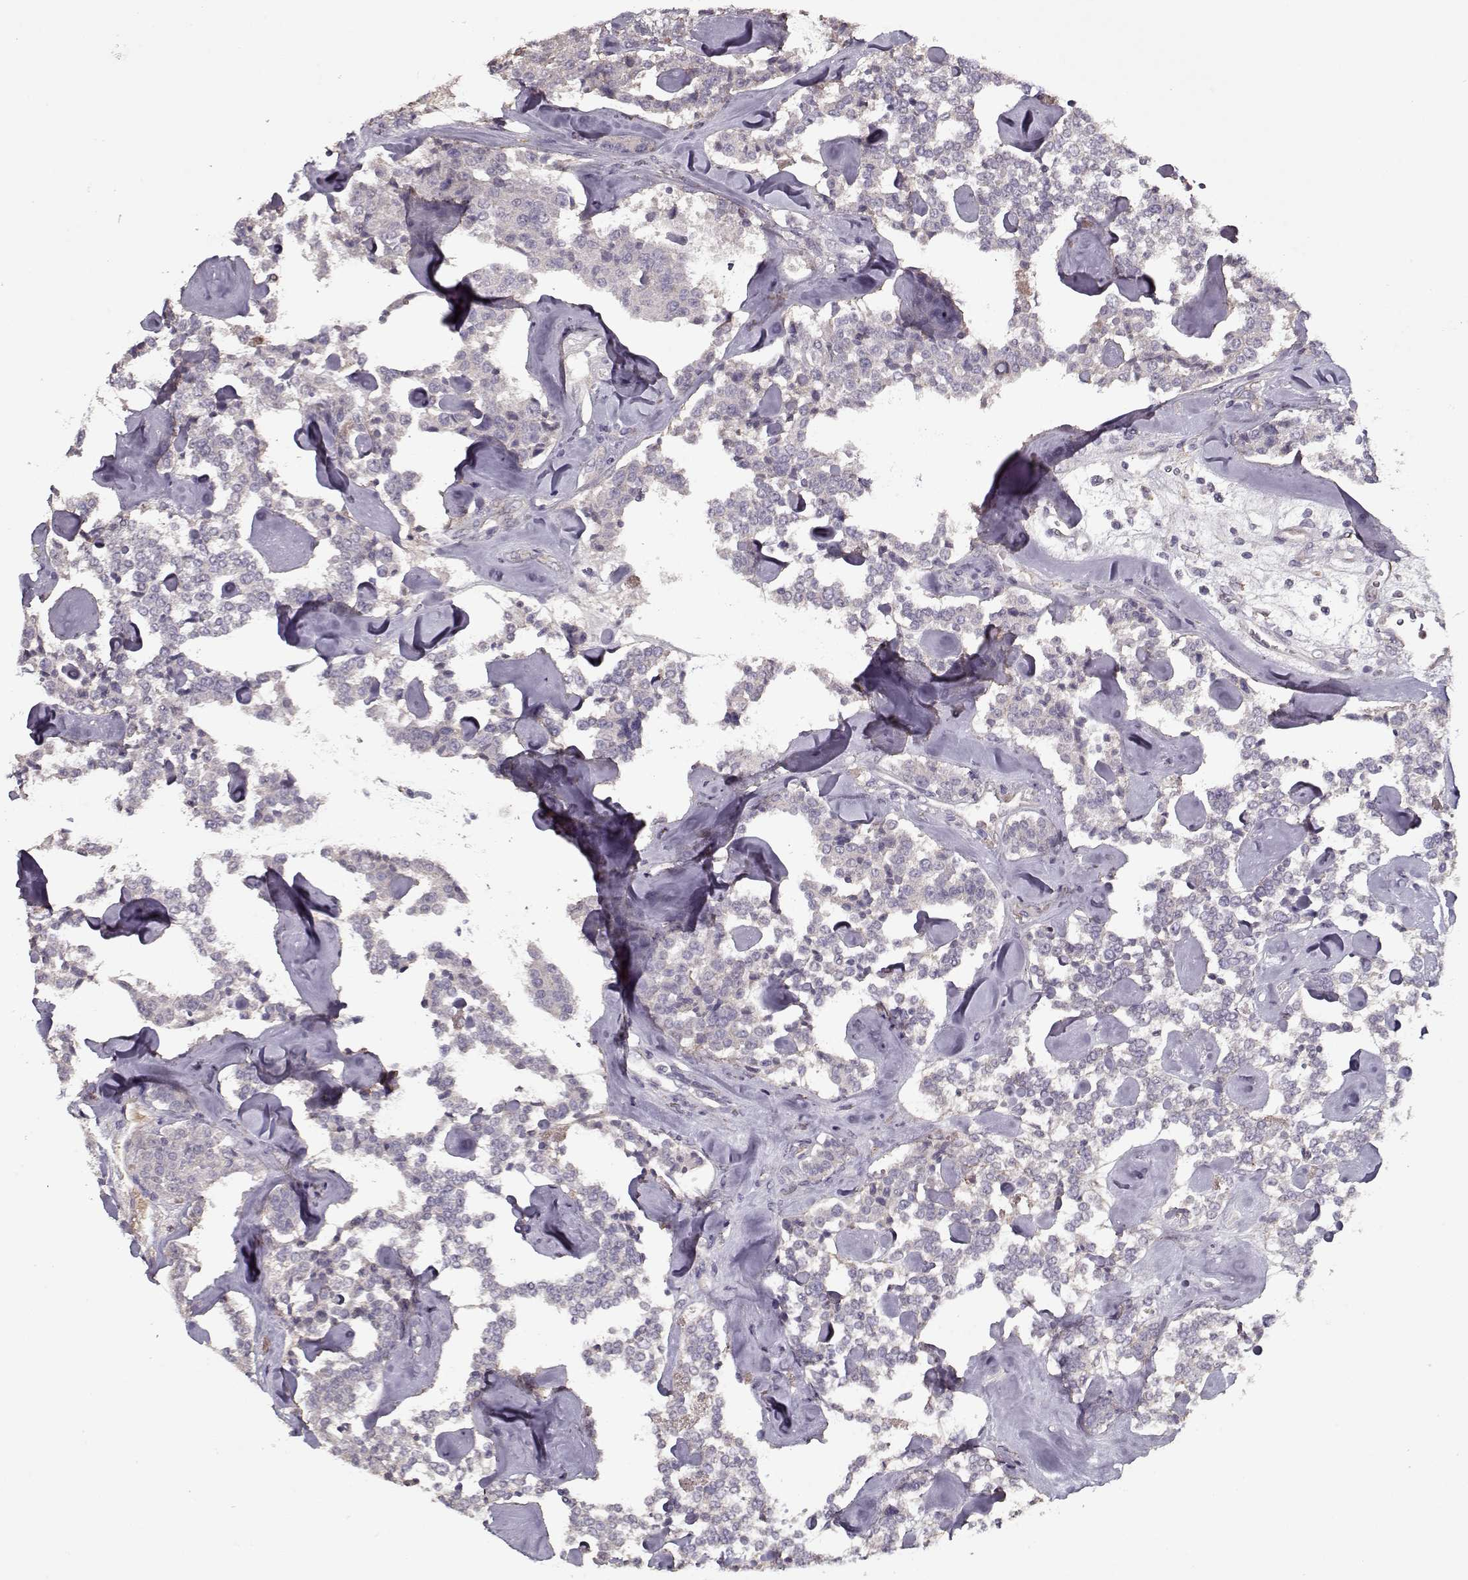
{"staining": {"intensity": "negative", "quantity": "none", "location": "none"}, "tissue": "carcinoid", "cell_type": "Tumor cells", "image_type": "cancer", "snomed": [{"axis": "morphology", "description": "Carcinoid, malignant, NOS"}, {"axis": "topography", "description": "Pancreas"}], "caption": "Carcinoid stained for a protein using immunohistochemistry displays no expression tumor cells.", "gene": "LAMA2", "patient": {"sex": "male", "age": 41}}